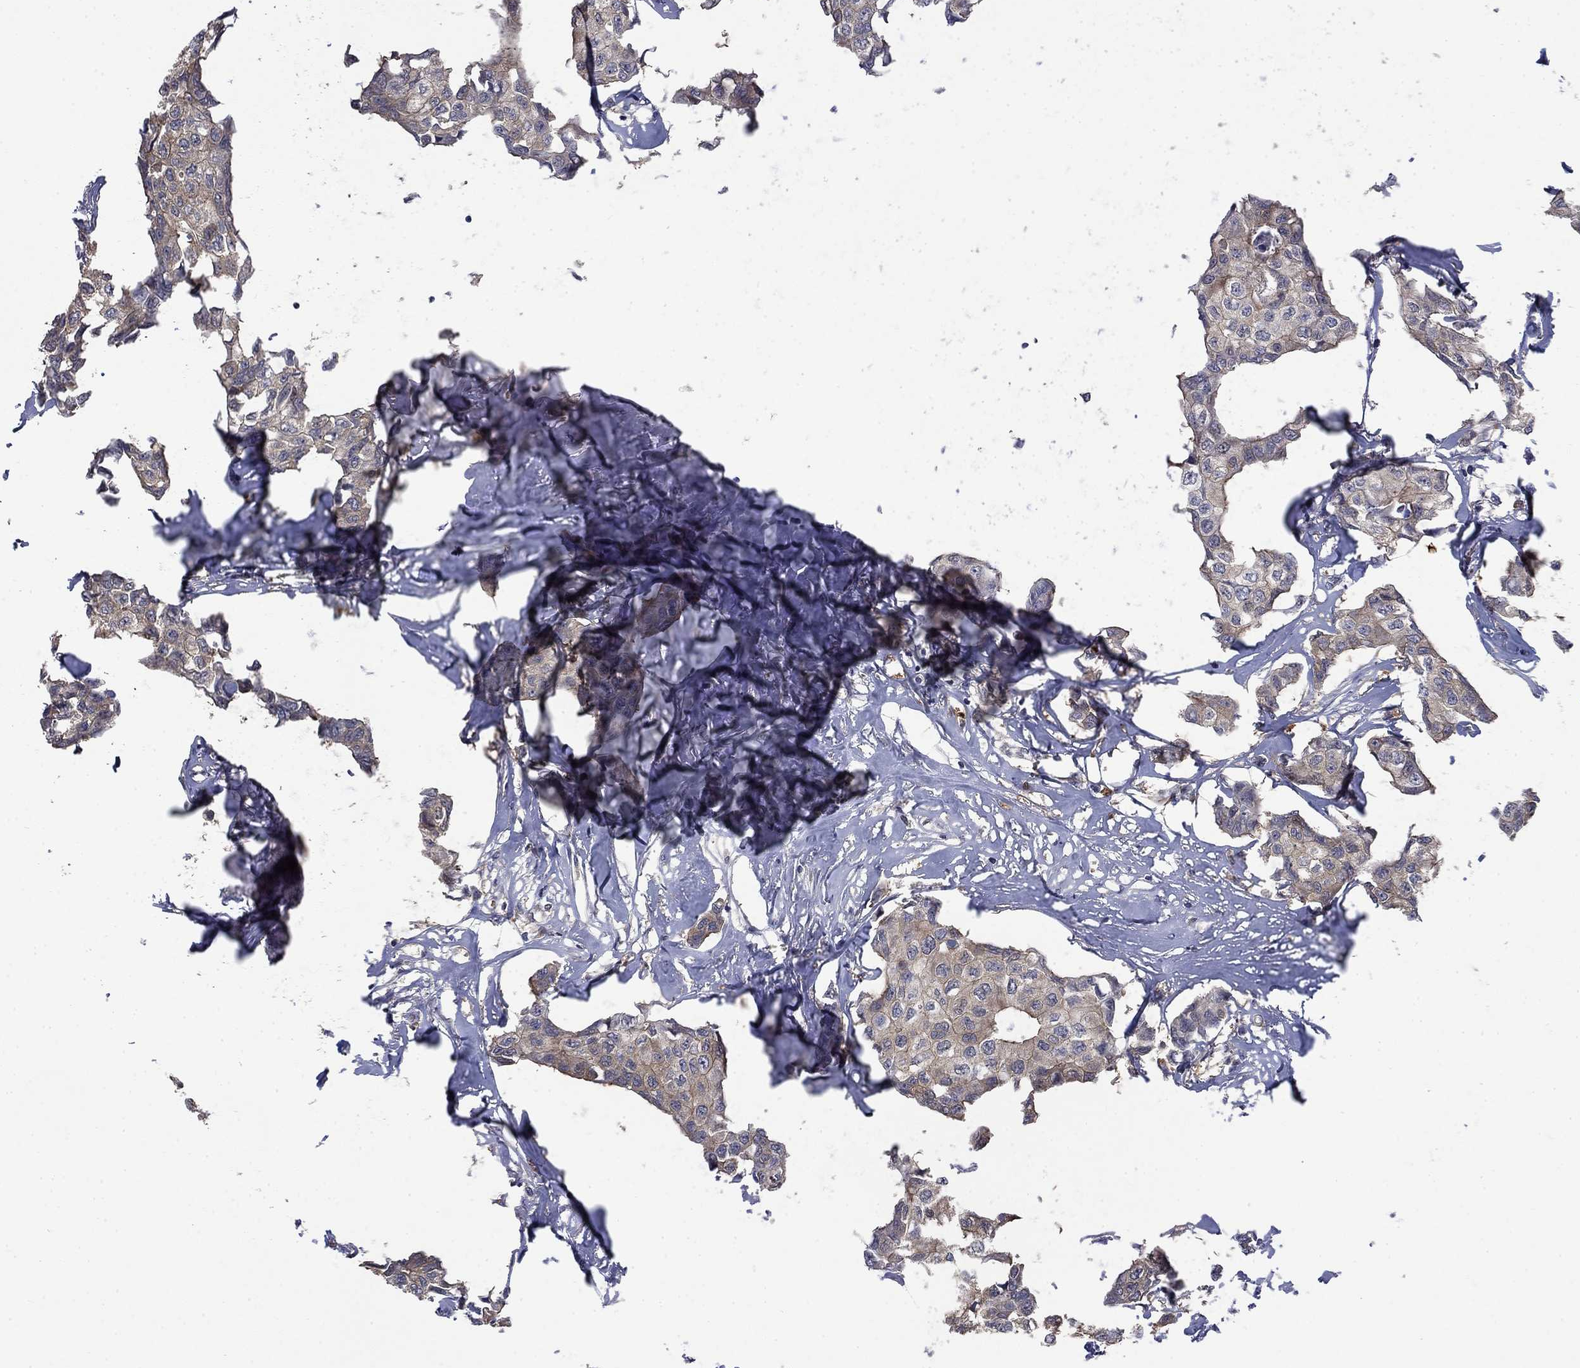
{"staining": {"intensity": "weak", "quantity": ">75%", "location": "cytoplasmic/membranous"}, "tissue": "breast cancer", "cell_type": "Tumor cells", "image_type": "cancer", "snomed": [{"axis": "morphology", "description": "Duct carcinoma"}, {"axis": "topography", "description": "Breast"}], "caption": "Protein staining exhibits weak cytoplasmic/membranous positivity in approximately >75% of tumor cells in breast cancer (intraductal carcinoma).", "gene": "PDZD2", "patient": {"sex": "female", "age": 80}}